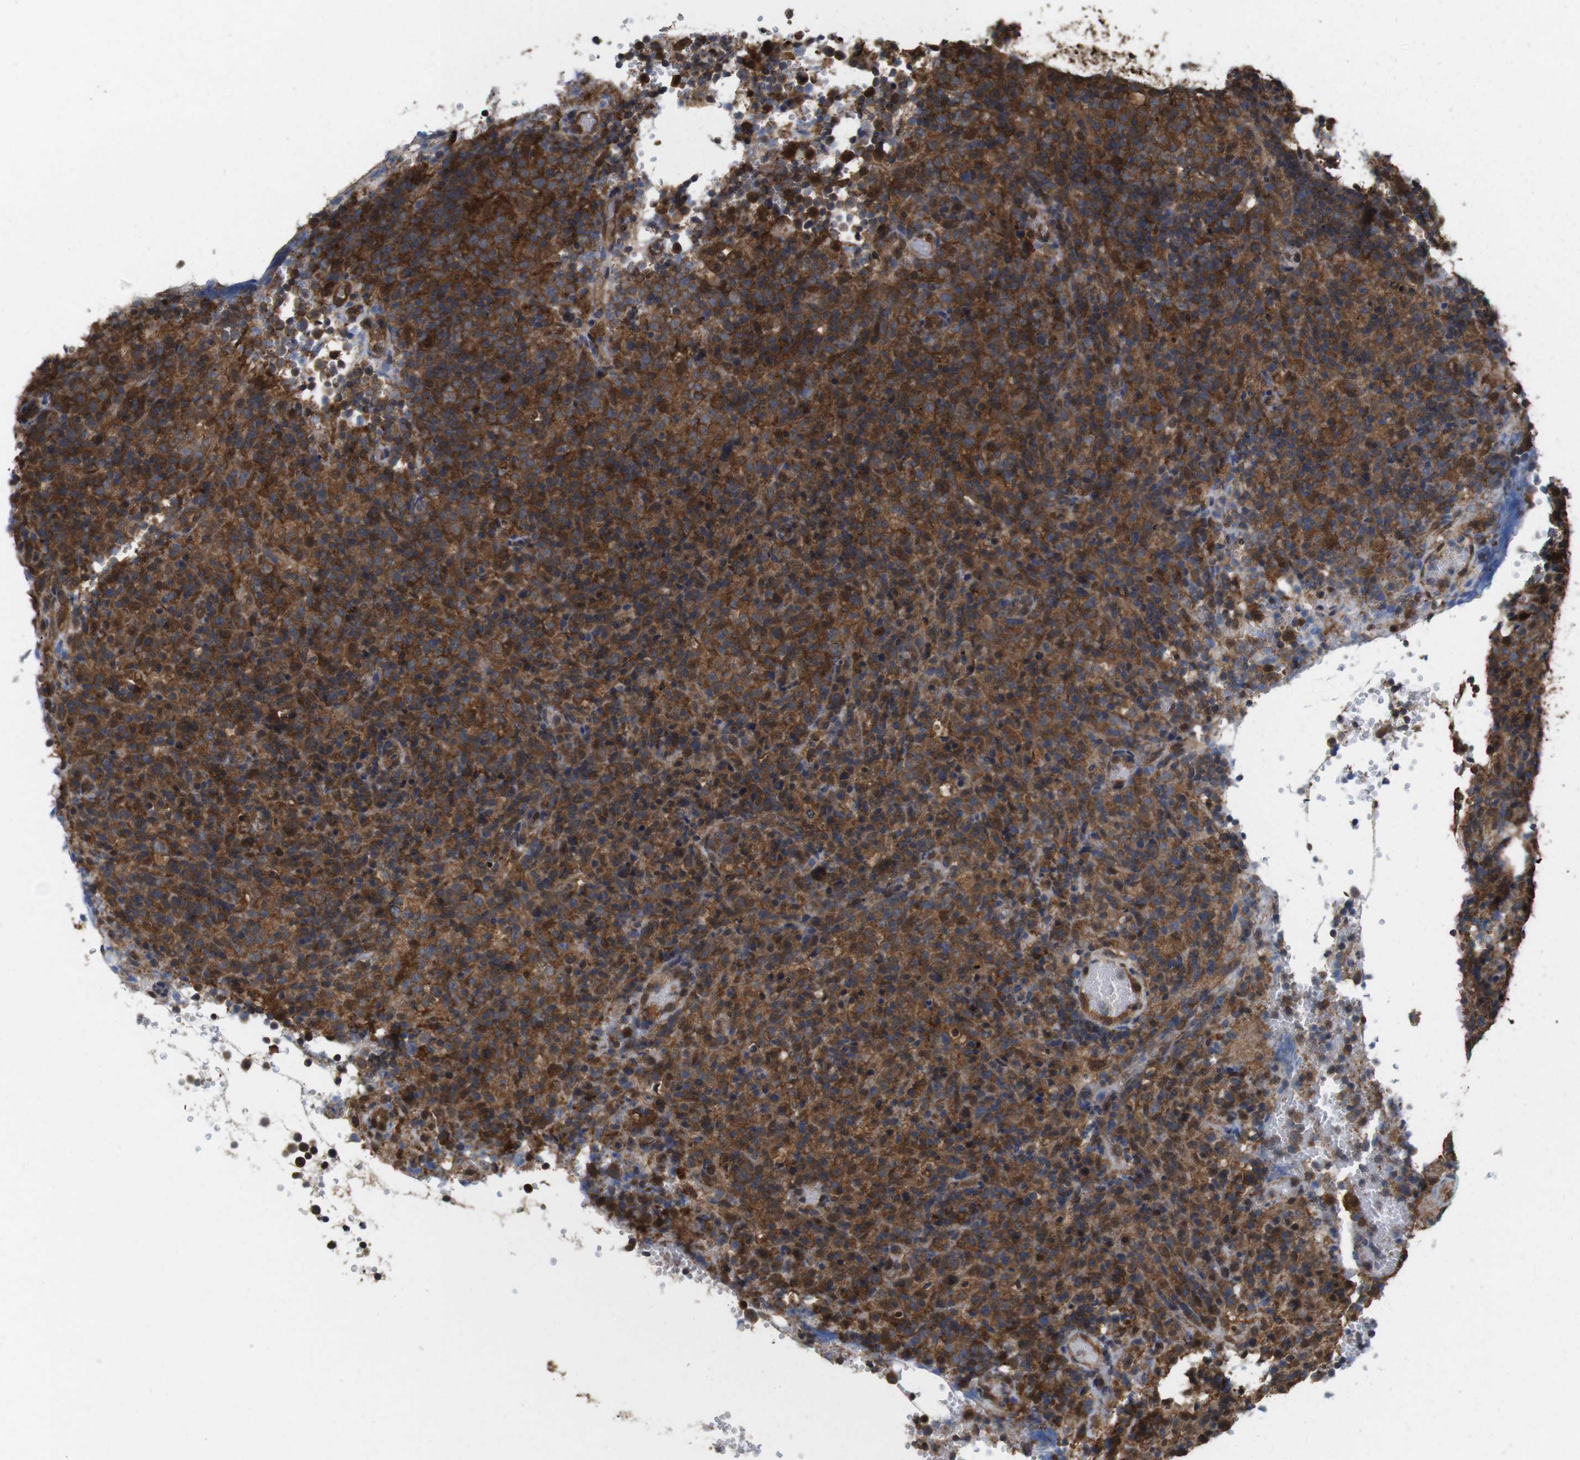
{"staining": {"intensity": "moderate", "quantity": ">75%", "location": "cytoplasmic/membranous"}, "tissue": "lymphoma", "cell_type": "Tumor cells", "image_type": "cancer", "snomed": [{"axis": "morphology", "description": "Malignant lymphoma, non-Hodgkin's type, High grade"}, {"axis": "topography", "description": "Lymph node"}], "caption": "This photomicrograph exhibits immunohistochemistry (IHC) staining of high-grade malignant lymphoma, non-Hodgkin's type, with medium moderate cytoplasmic/membranous staining in about >75% of tumor cells.", "gene": "YWHAG", "patient": {"sex": "female", "age": 76}}